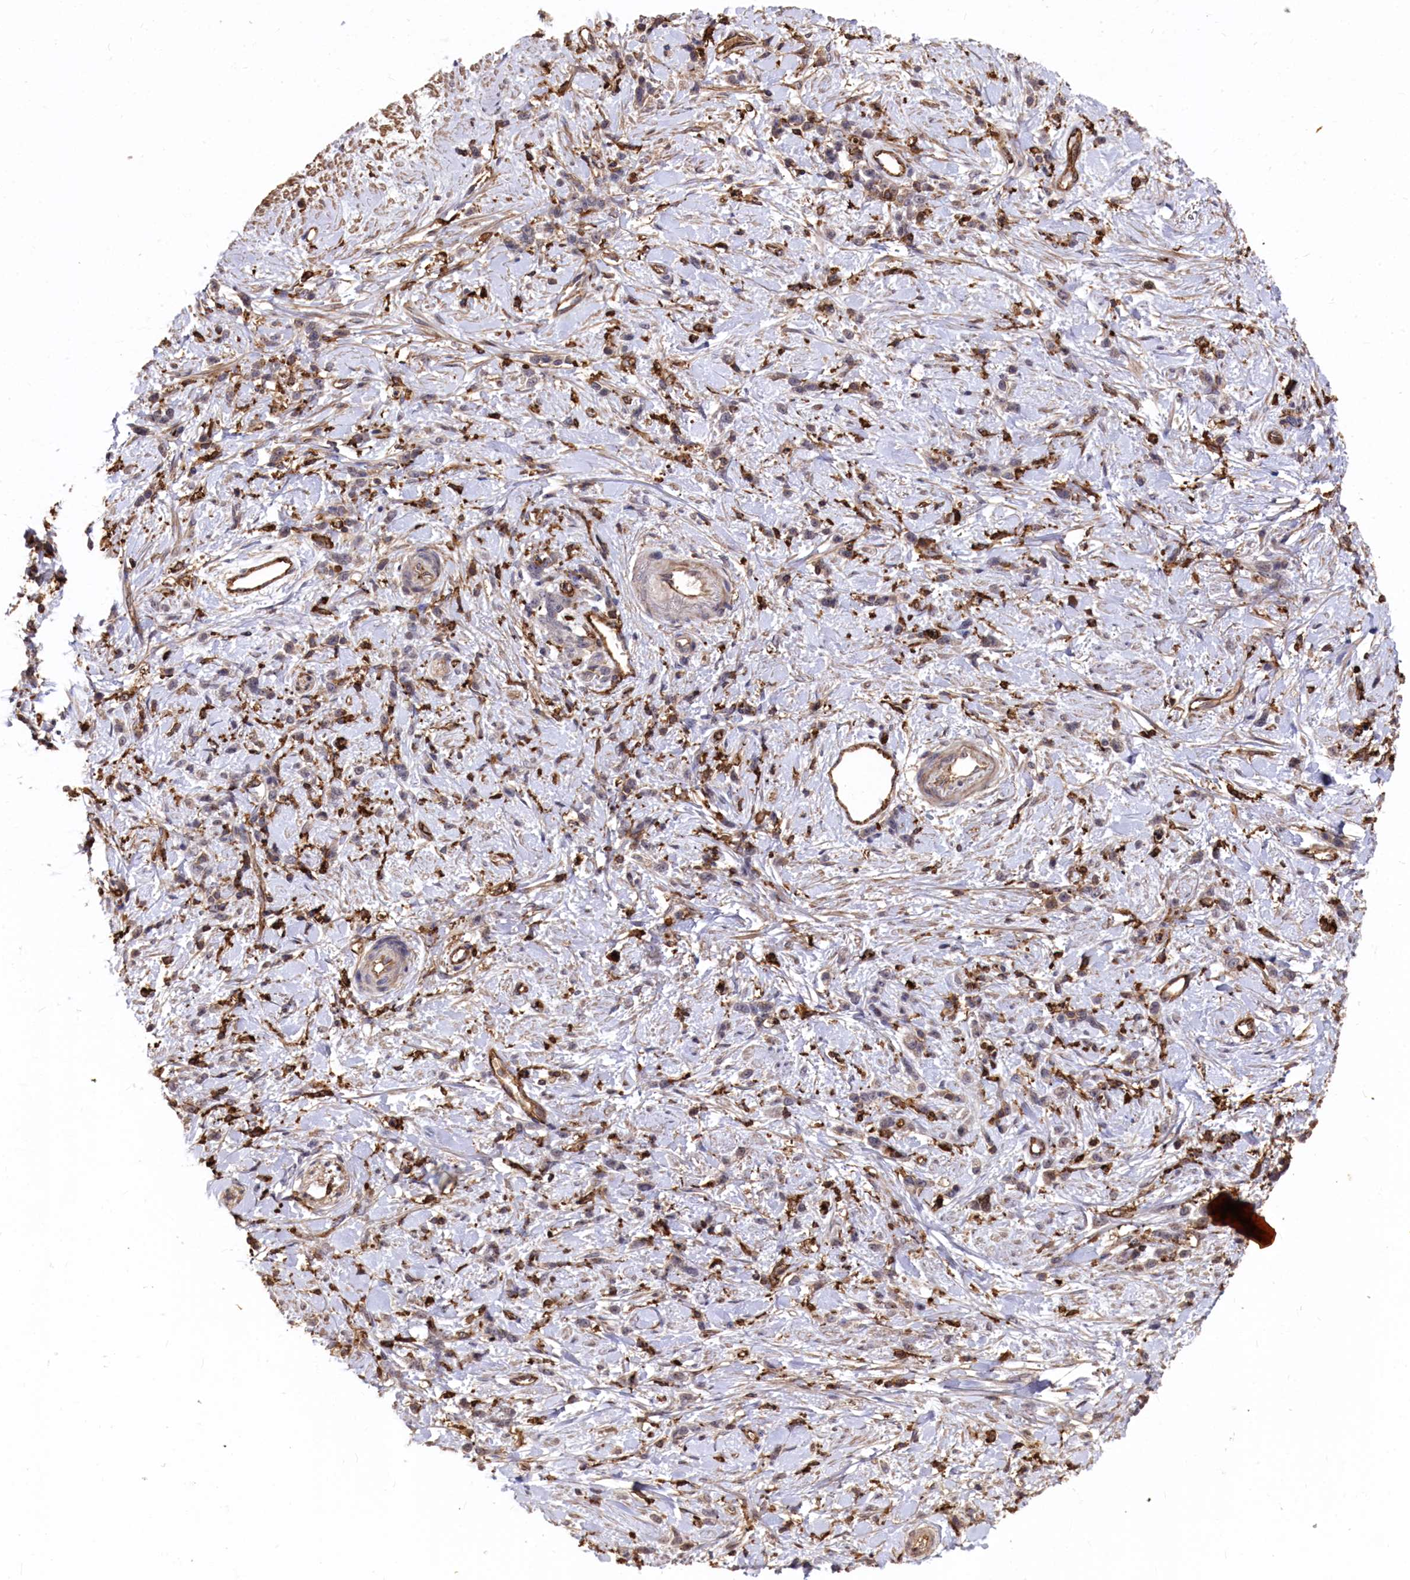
{"staining": {"intensity": "weak", "quantity": "<25%", "location": "cytoplasmic/membranous"}, "tissue": "stomach cancer", "cell_type": "Tumor cells", "image_type": "cancer", "snomed": [{"axis": "morphology", "description": "Adenocarcinoma, NOS"}, {"axis": "topography", "description": "Stomach"}], "caption": "This is an immunohistochemistry photomicrograph of stomach cancer. There is no positivity in tumor cells.", "gene": "PLEKHO2", "patient": {"sex": "female", "age": 60}}